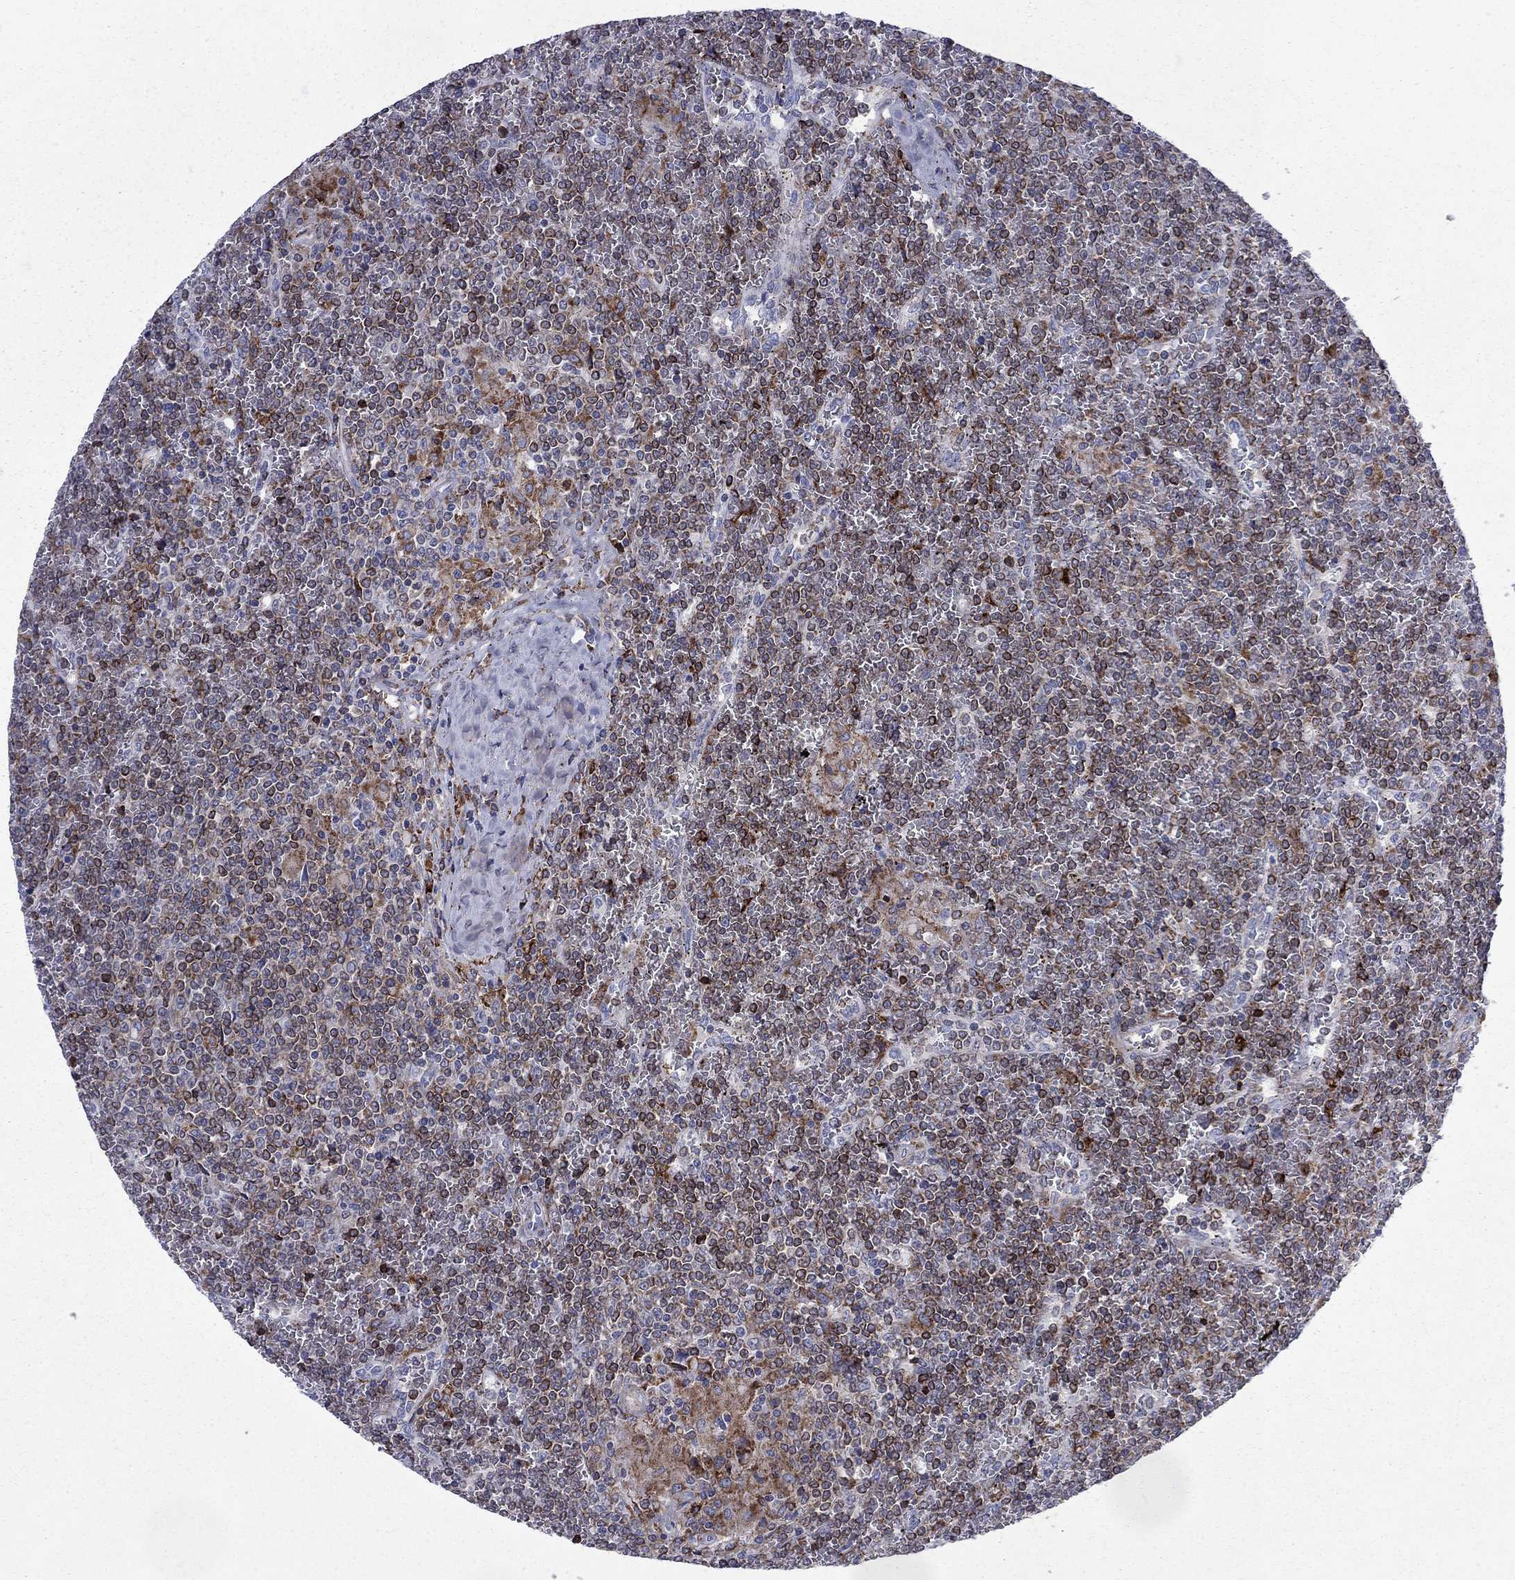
{"staining": {"intensity": "moderate", "quantity": "25%-75%", "location": "cytoplasmic/membranous,nuclear"}, "tissue": "lymphoma", "cell_type": "Tumor cells", "image_type": "cancer", "snomed": [{"axis": "morphology", "description": "Malignant lymphoma, non-Hodgkin's type, Low grade"}, {"axis": "topography", "description": "Spleen"}], "caption": "Protein expression analysis of malignant lymphoma, non-Hodgkin's type (low-grade) shows moderate cytoplasmic/membranous and nuclear positivity in approximately 25%-75% of tumor cells. The protein of interest is stained brown, and the nuclei are stained in blue (DAB (3,3'-diaminobenzidine) IHC with brightfield microscopy, high magnification).", "gene": "CAB39L", "patient": {"sex": "female", "age": 19}}